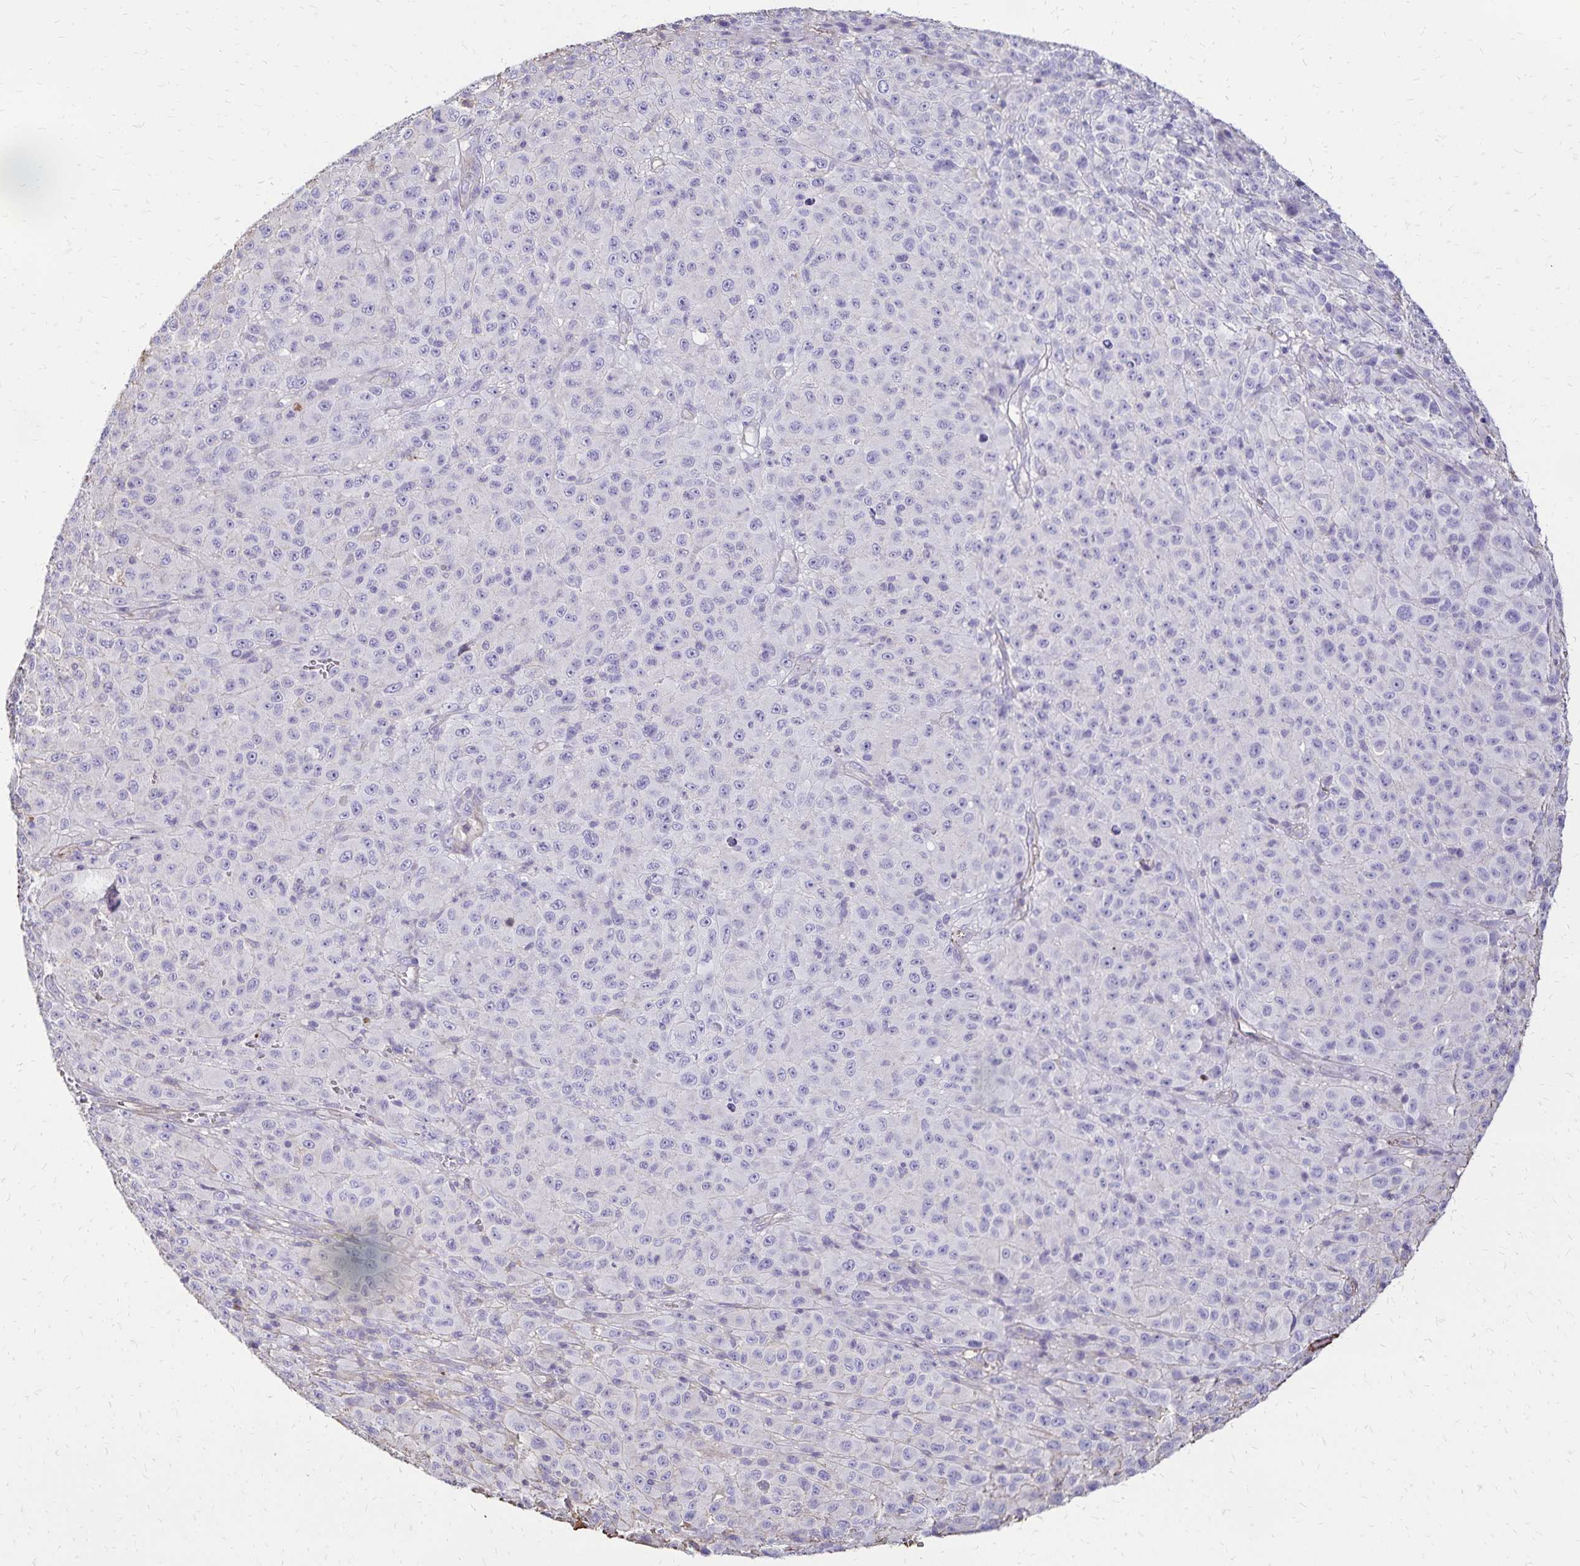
{"staining": {"intensity": "negative", "quantity": "none", "location": "none"}, "tissue": "melanoma", "cell_type": "Tumor cells", "image_type": "cancer", "snomed": [{"axis": "morphology", "description": "Malignant melanoma, NOS"}, {"axis": "topography", "description": "Skin"}], "caption": "The histopathology image displays no staining of tumor cells in melanoma. (DAB (3,3'-diaminobenzidine) immunohistochemistry, high magnification).", "gene": "KISS1", "patient": {"sex": "male", "age": 73}}